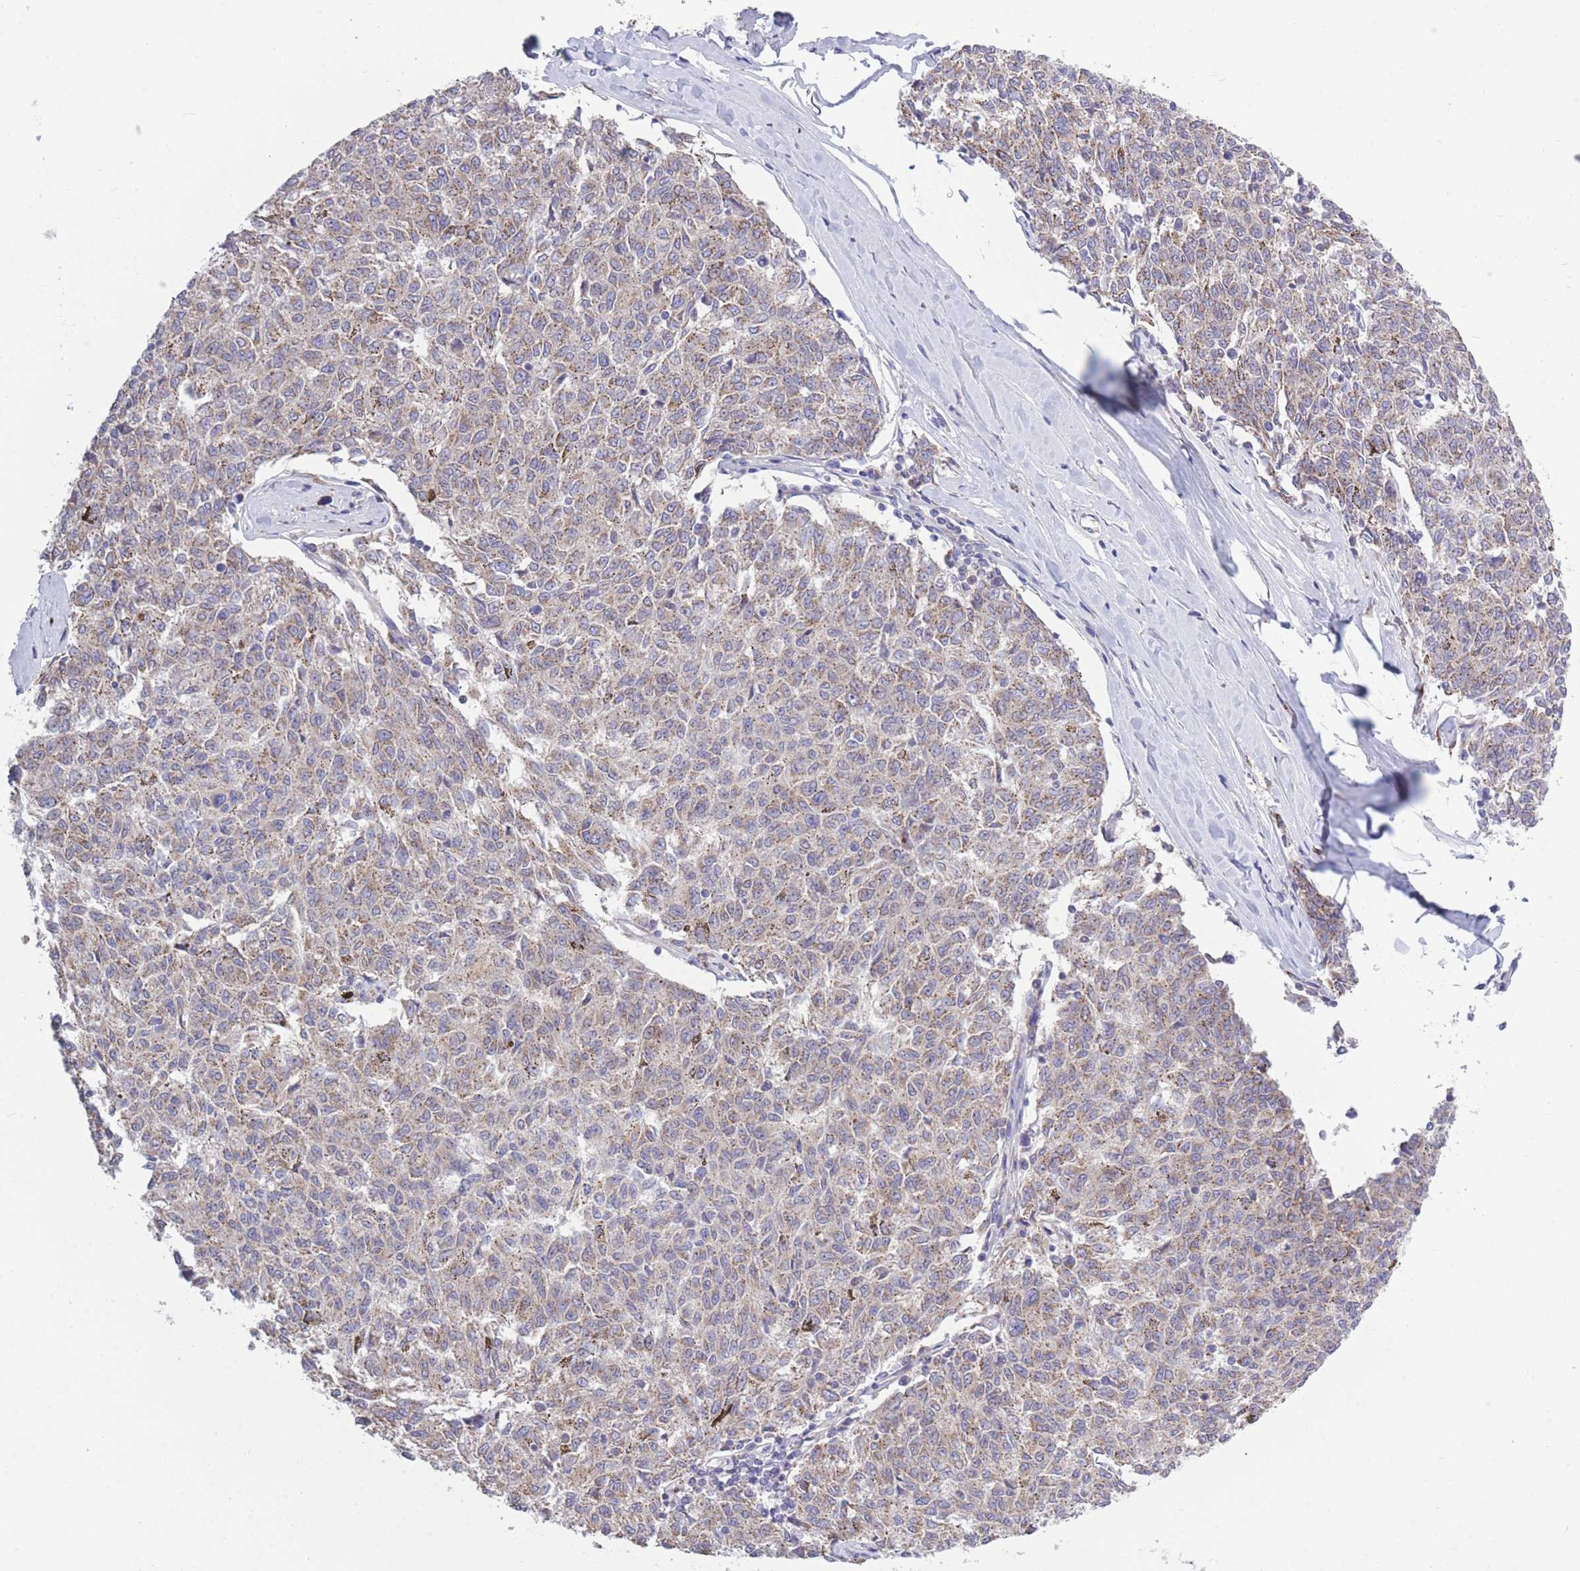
{"staining": {"intensity": "moderate", "quantity": "25%-75%", "location": "cytoplasmic/membranous"}, "tissue": "melanoma", "cell_type": "Tumor cells", "image_type": "cancer", "snomed": [{"axis": "morphology", "description": "Malignant melanoma, NOS"}, {"axis": "topography", "description": "Skin"}], "caption": "Immunohistochemistry (IHC) staining of melanoma, which reveals medium levels of moderate cytoplasmic/membranous staining in about 25%-75% of tumor cells indicating moderate cytoplasmic/membranous protein expression. The staining was performed using DAB (brown) for protein detection and nuclei were counterstained in hematoxylin (blue).", "gene": "COPG2", "patient": {"sex": "female", "age": 72}}